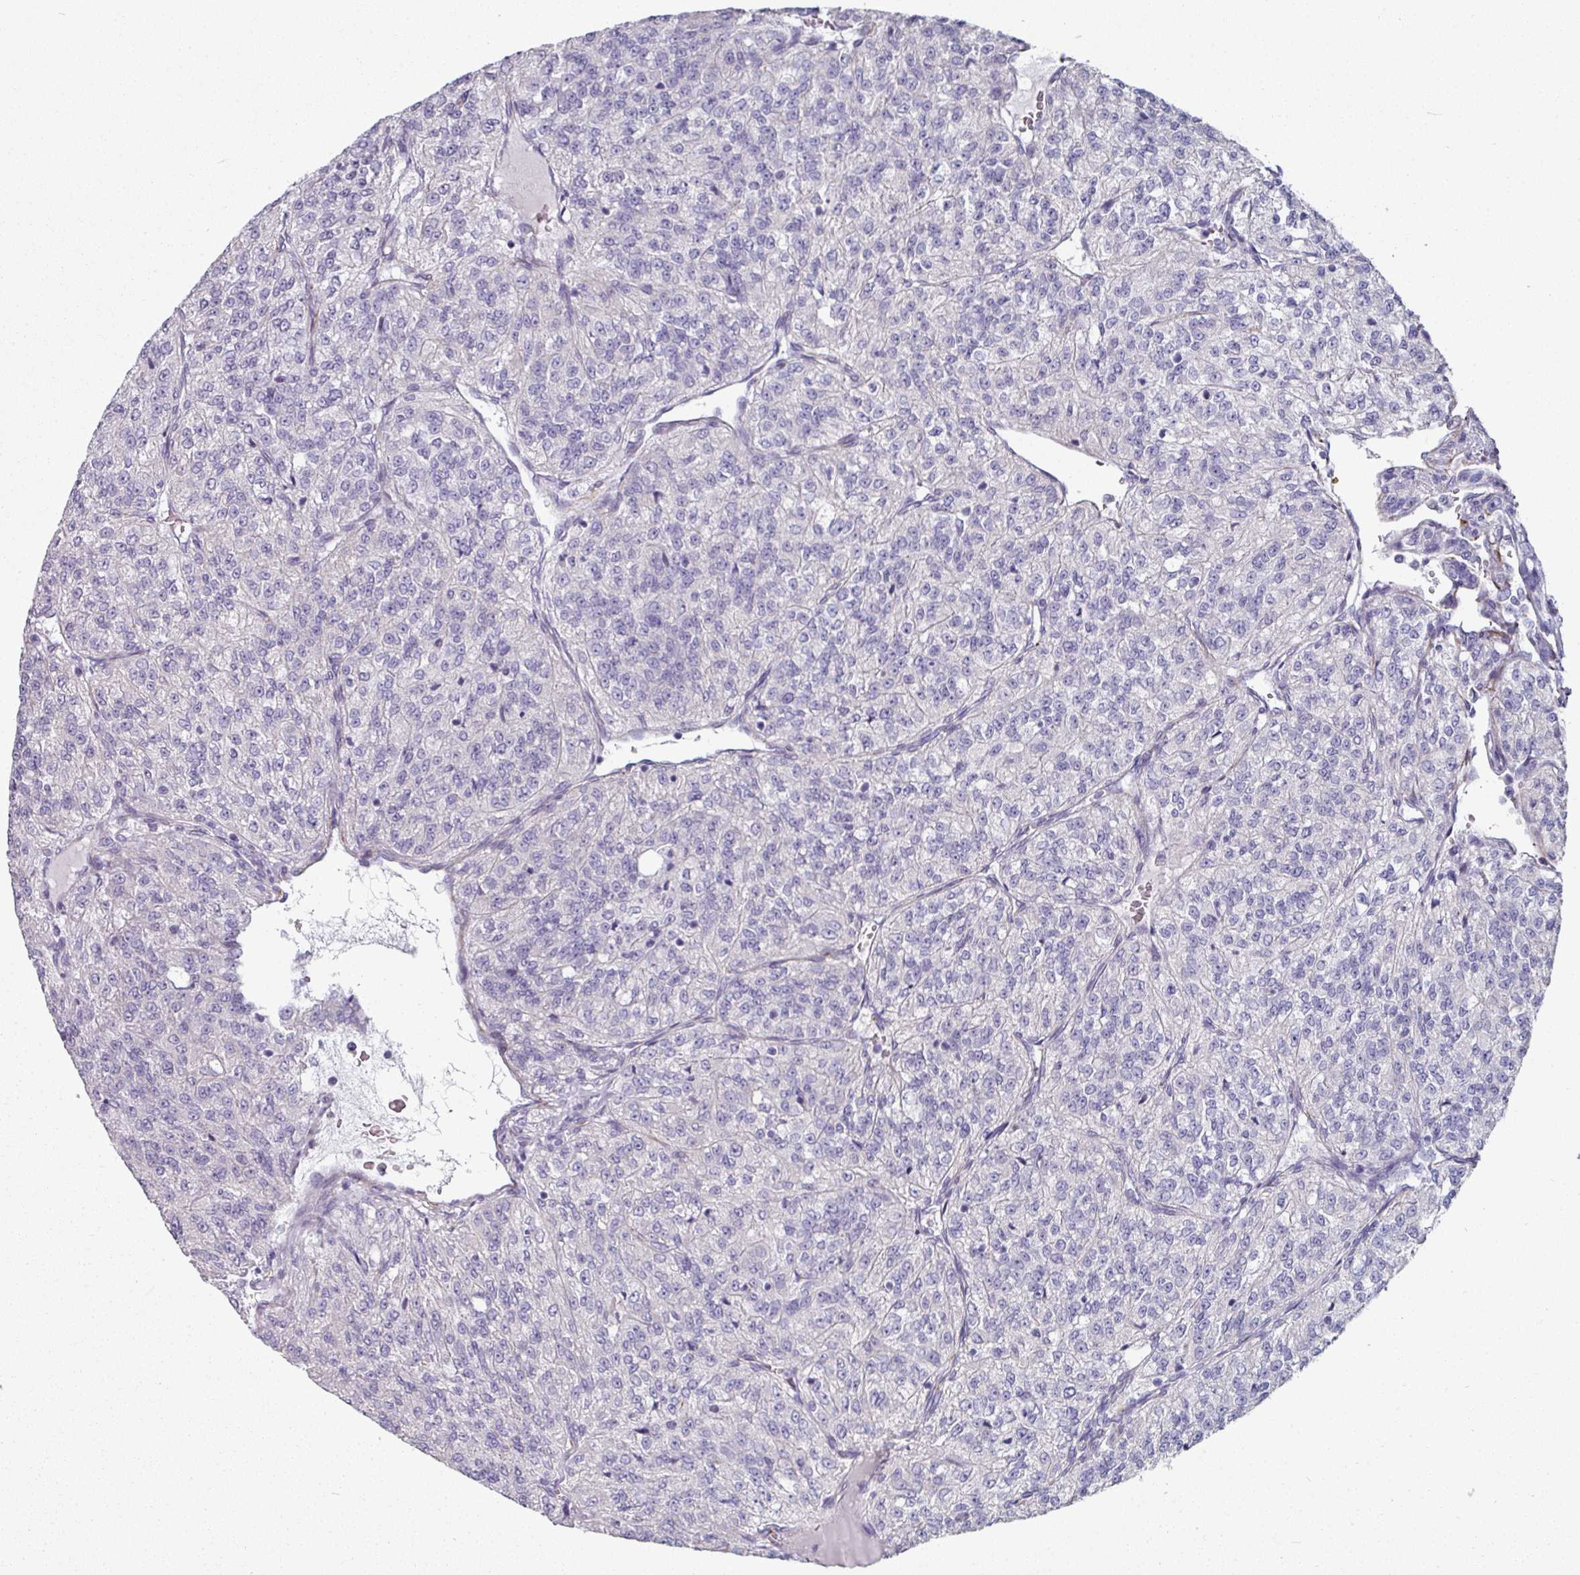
{"staining": {"intensity": "negative", "quantity": "none", "location": "none"}, "tissue": "renal cancer", "cell_type": "Tumor cells", "image_type": "cancer", "snomed": [{"axis": "morphology", "description": "Adenocarcinoma, NOS"}, {"axis": "topography", "description": "Kidney"}], "caption": "Tumor cells show no significant staining in renal adenocarcinoma.", "gene": "SLC17A7", "patient": {"sex": "female", "age": 63}}